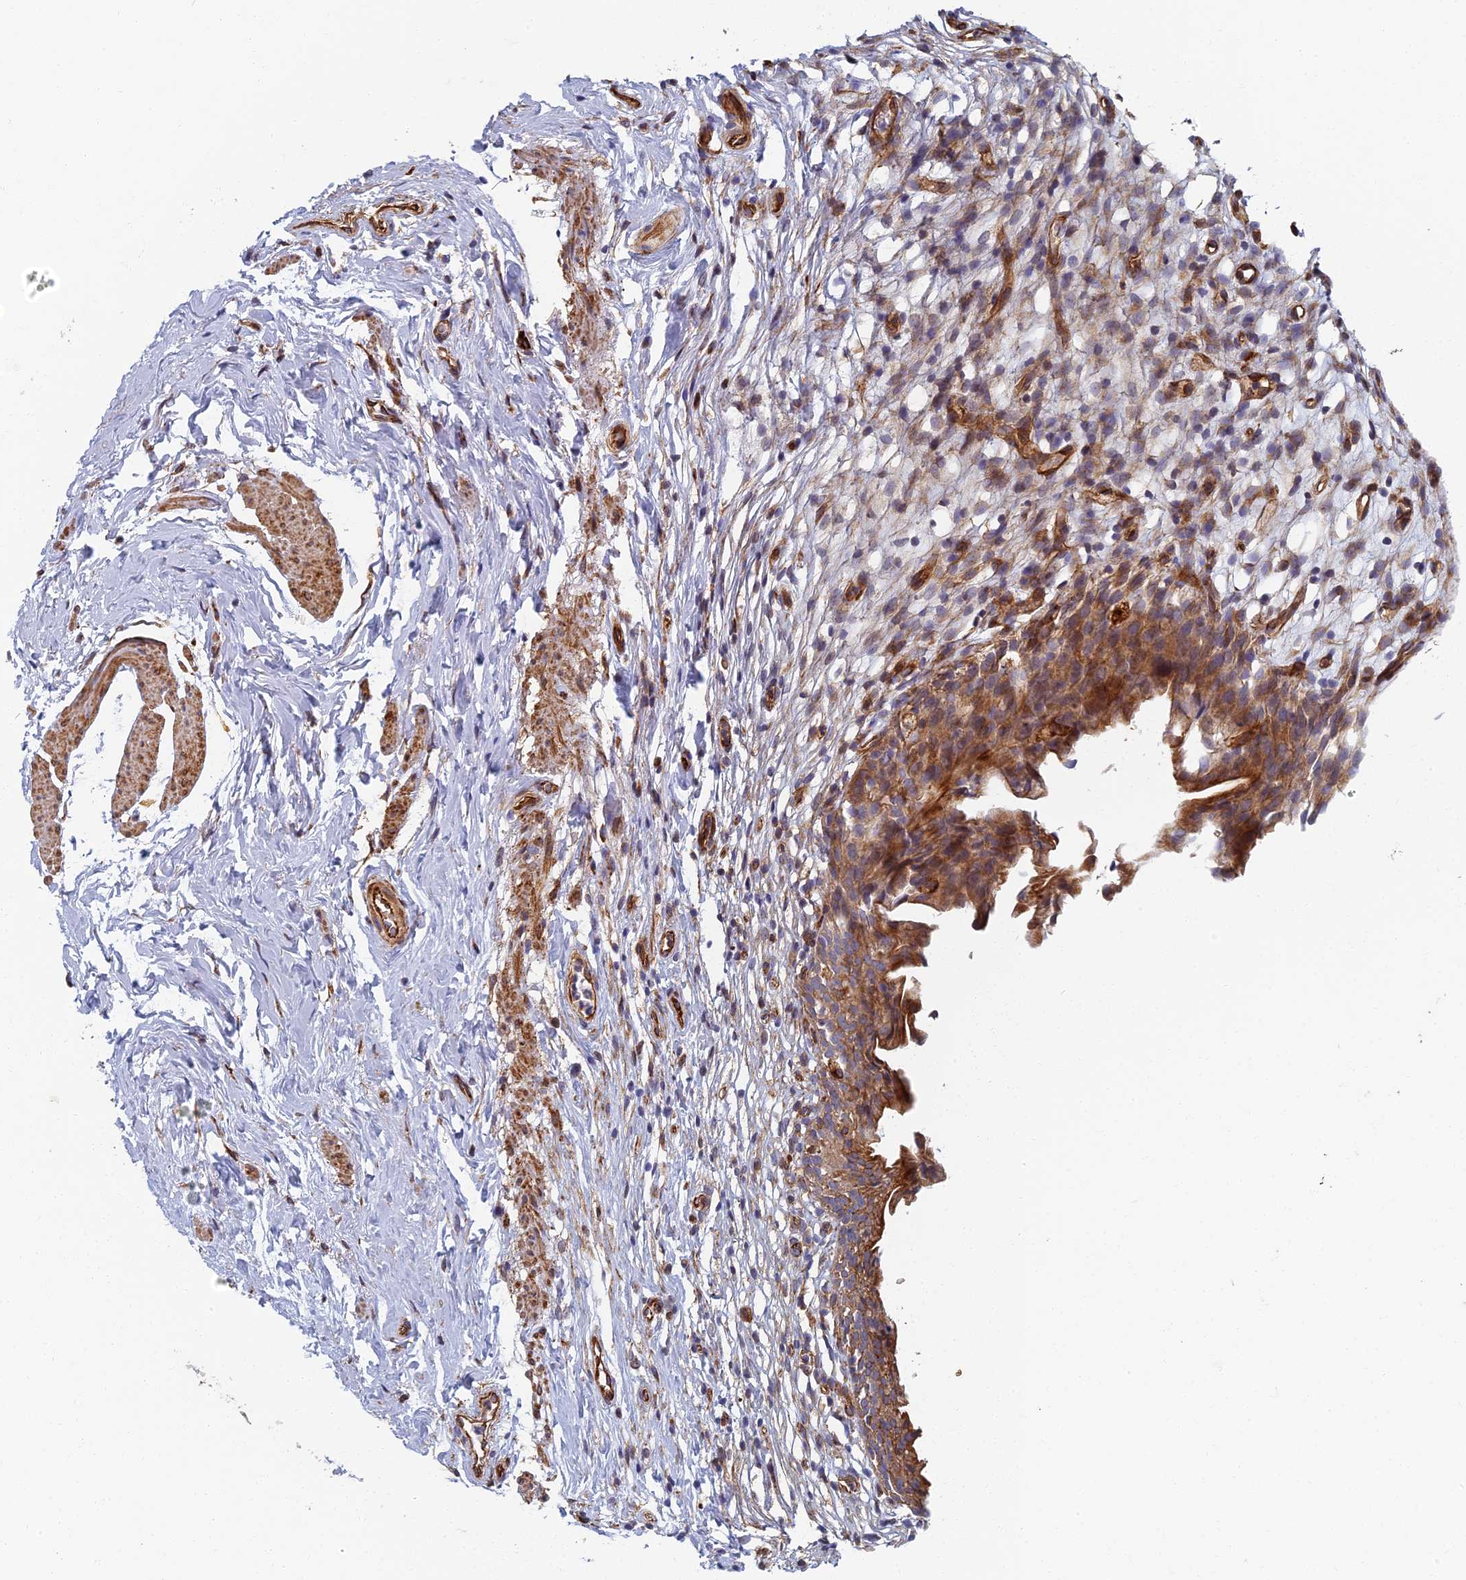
{"staining": {"intensity": "moderate", "quantity": "25%-75%", "location": "cytoplasmic/membranous"}, "tissue": "urinary bladder", "cell_type": "Urothelial cells", "image_type": "normal", "snomed": [{"axis": "morphology", "description": "Normal tissue, NOS"}, {"axis": "morphology", "description": "Inflammation, NOS"}, {"axis": "topography", "description": "Urinary bladder"}], "caption": "Protein staining by immunohistochemistry (IHC) shows moderate cytoplasmic/membranous positivity in about 25%-75% of urothelial cells in unremarkable urinary bladder.", "gene": "ABCB10", "patient": {"sex": "male", "age": 63}}